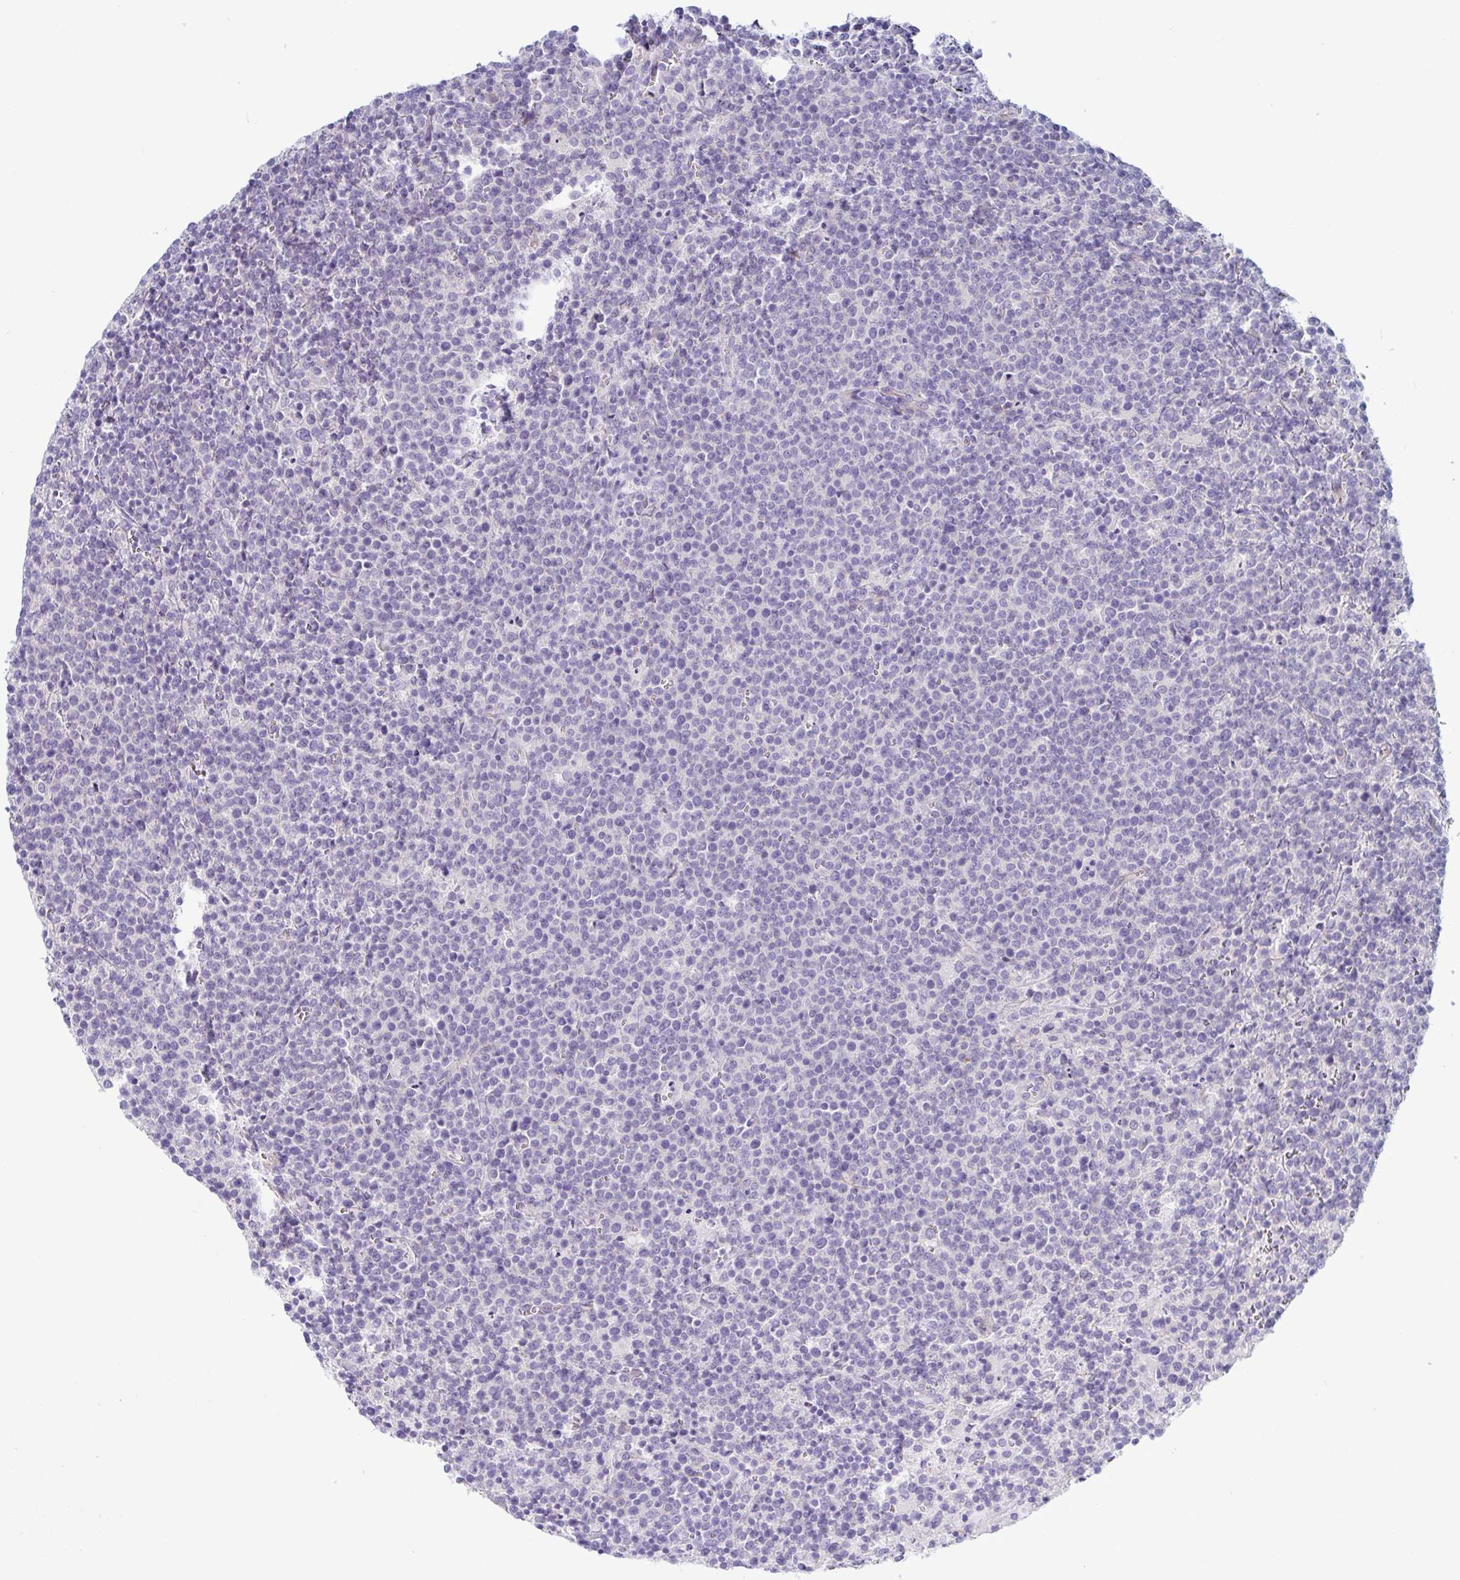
{"staining": {"intensity": "negative", "quantity": "none", "location": "none"}, "tissue": "lymphoma", "cell_type": "Tumor cells", "image_type": "cancer", "snomed": [{"axis": "morphology", "description": "Malignant lymphoma, non-Hodgkin's type, High grade"}, {"axis": "topography", "description": "Lymph node"}], "caption": "This histopathology image is of lymphoma stained with immunohistochemistry to label a protein in brown with the nuclei are counter-stained blue. There is no positivity in tumor cells.", "gene": "TNNI2", "patient": {"sex": "male", "age": 61}}